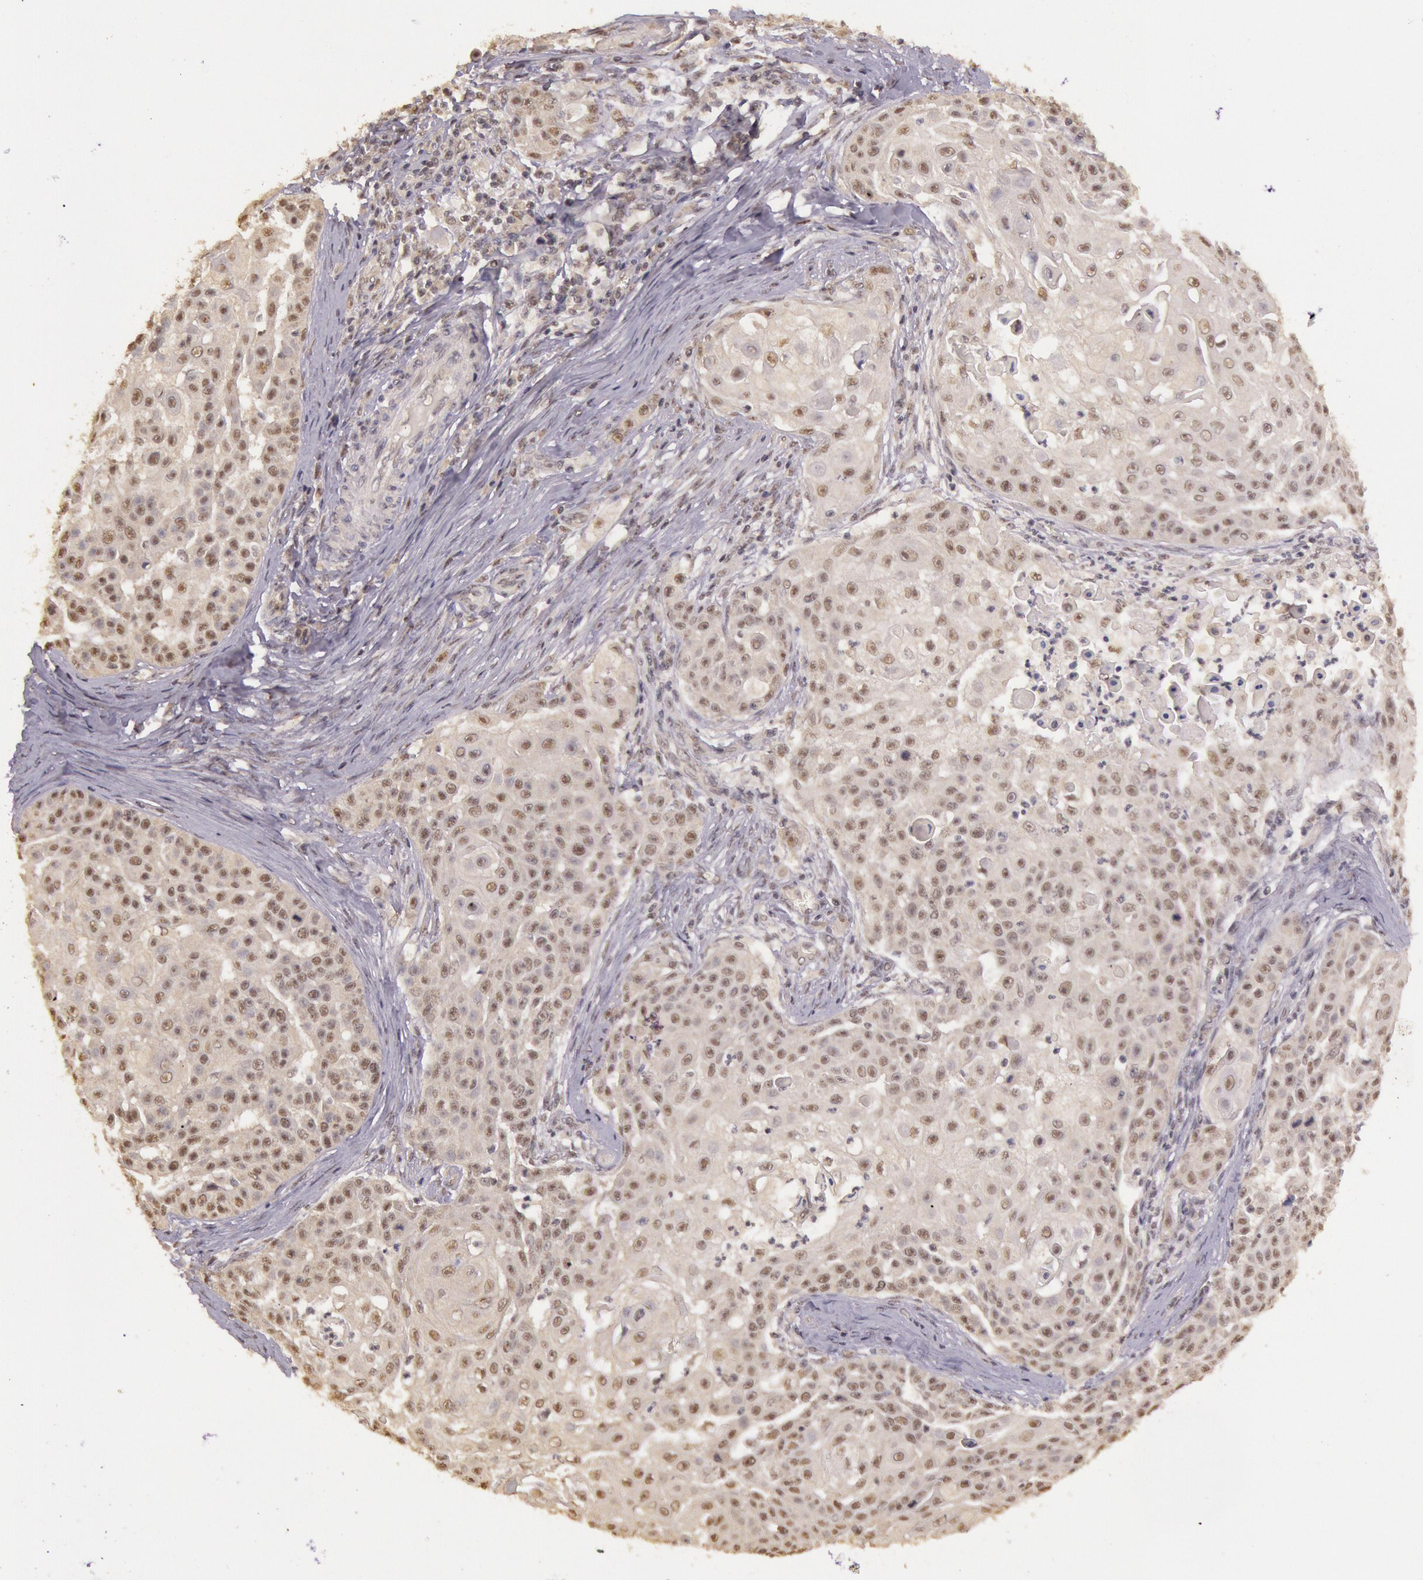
{"staining": {"intensity": "negative", "quantity": "none", "location": "none"}, "tissue": "skin cancer", "cell_type": "Tumor cells", "image_type": "cancer", "snomed": [{"axis": "morphology", "description": "Squamous cell carcinoma, NOS"}, {"axis": "topography", "description": "Skin"}], "caption": "Micrograph shows no protein positivity in tumor cells of skin squamous cell carcinoma tissue.", "gene": "RTL10", "patient": {"sex": "female", "age": 57}}